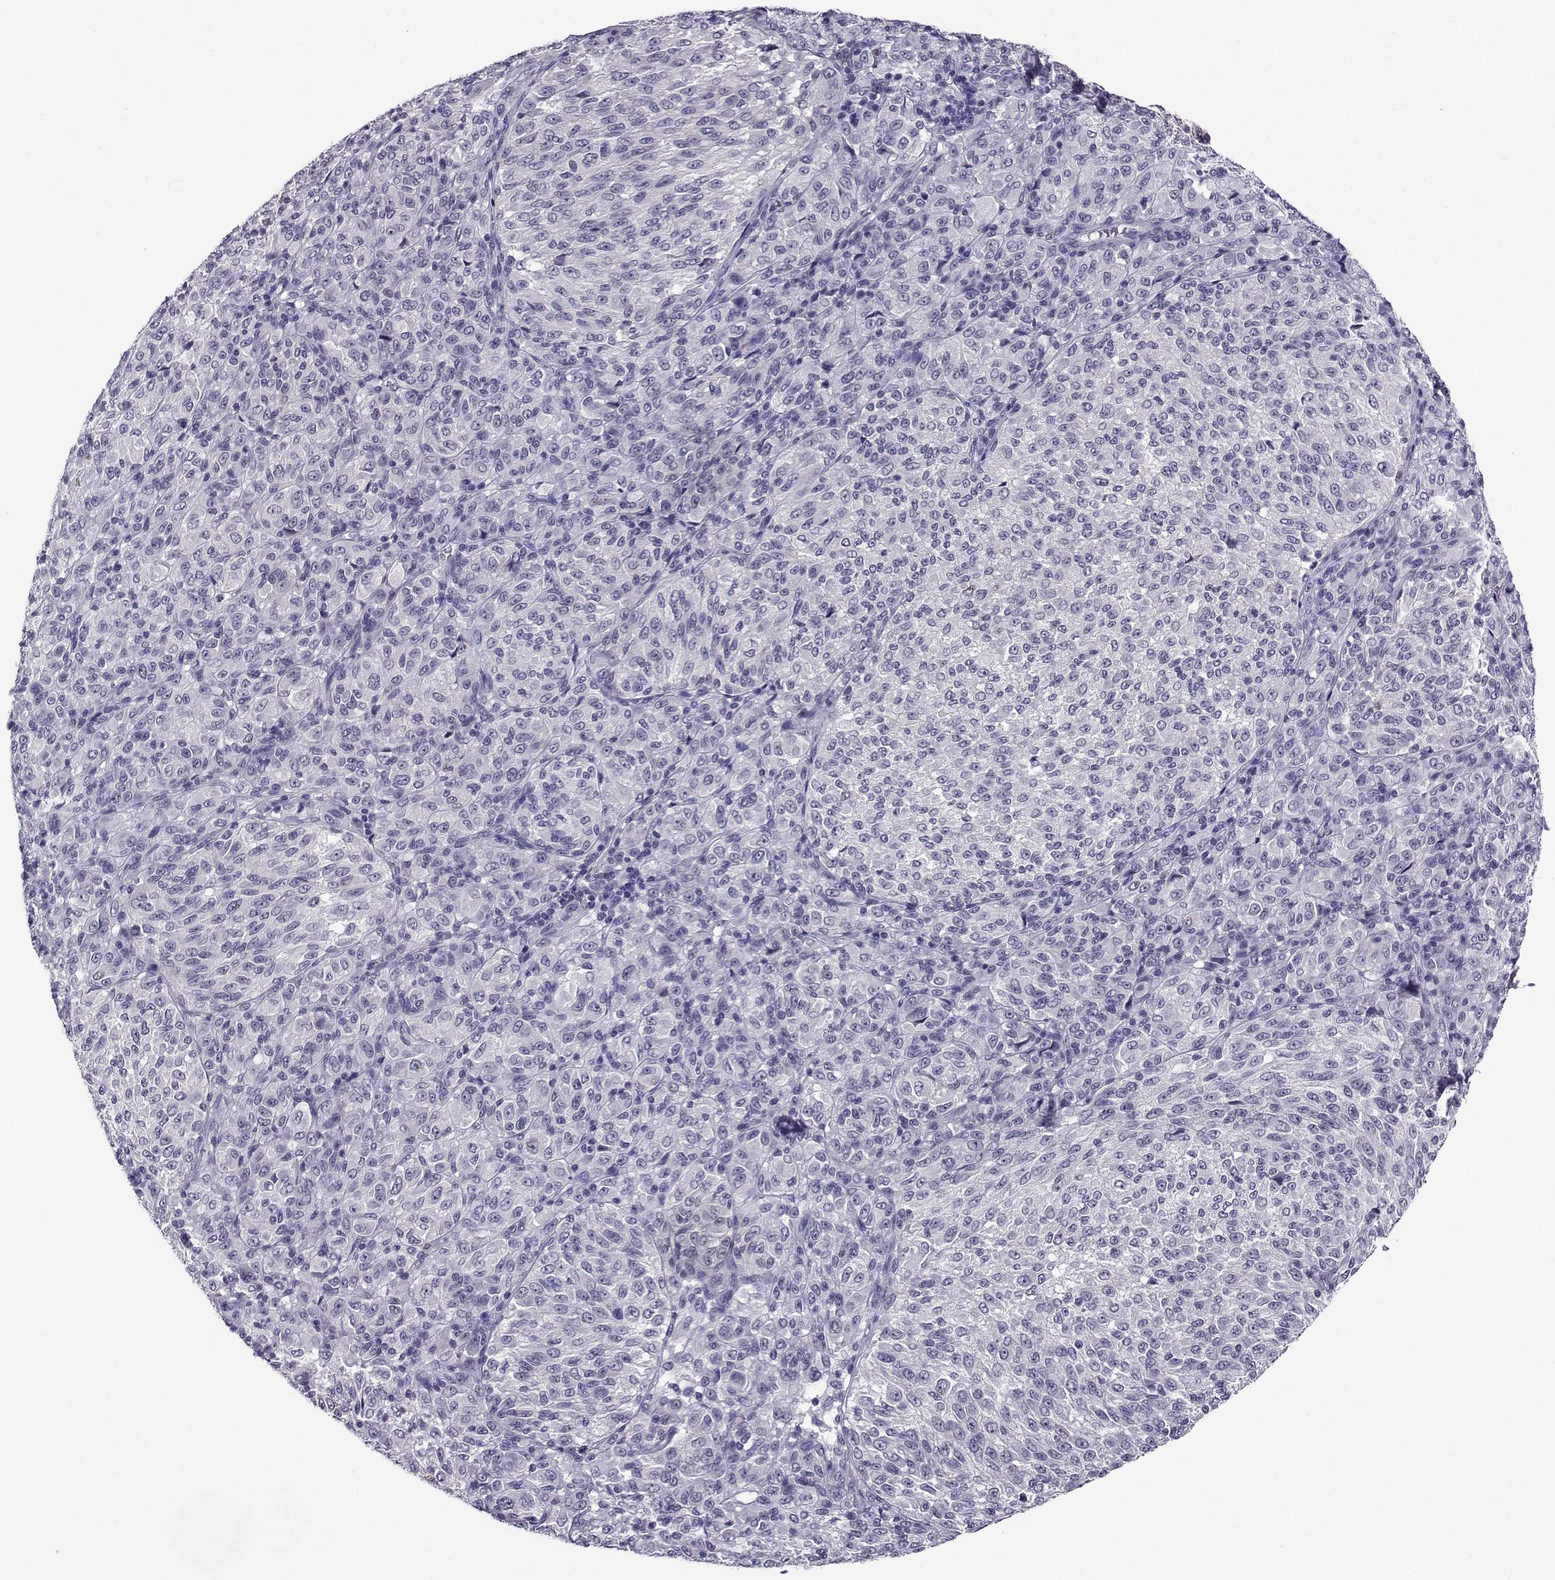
{"staining": {"intensity": "negative", "quantity": "none", "location": "none"}, "tissue": "melanoma", "cell_type": "Tumor cells", "image_type": "cancer", "snomed": [{"axis": "morphology", "description": "Malignant melanoma, Metastatic site"}, {"axis": "topography", "description": "Brain"}], "caption": "DAB immunohistochemical staining of melanoma displays no significant staining in tumor cells.", "gene": "LRFN2", "patient": {"sex": "female", "age": 56}}